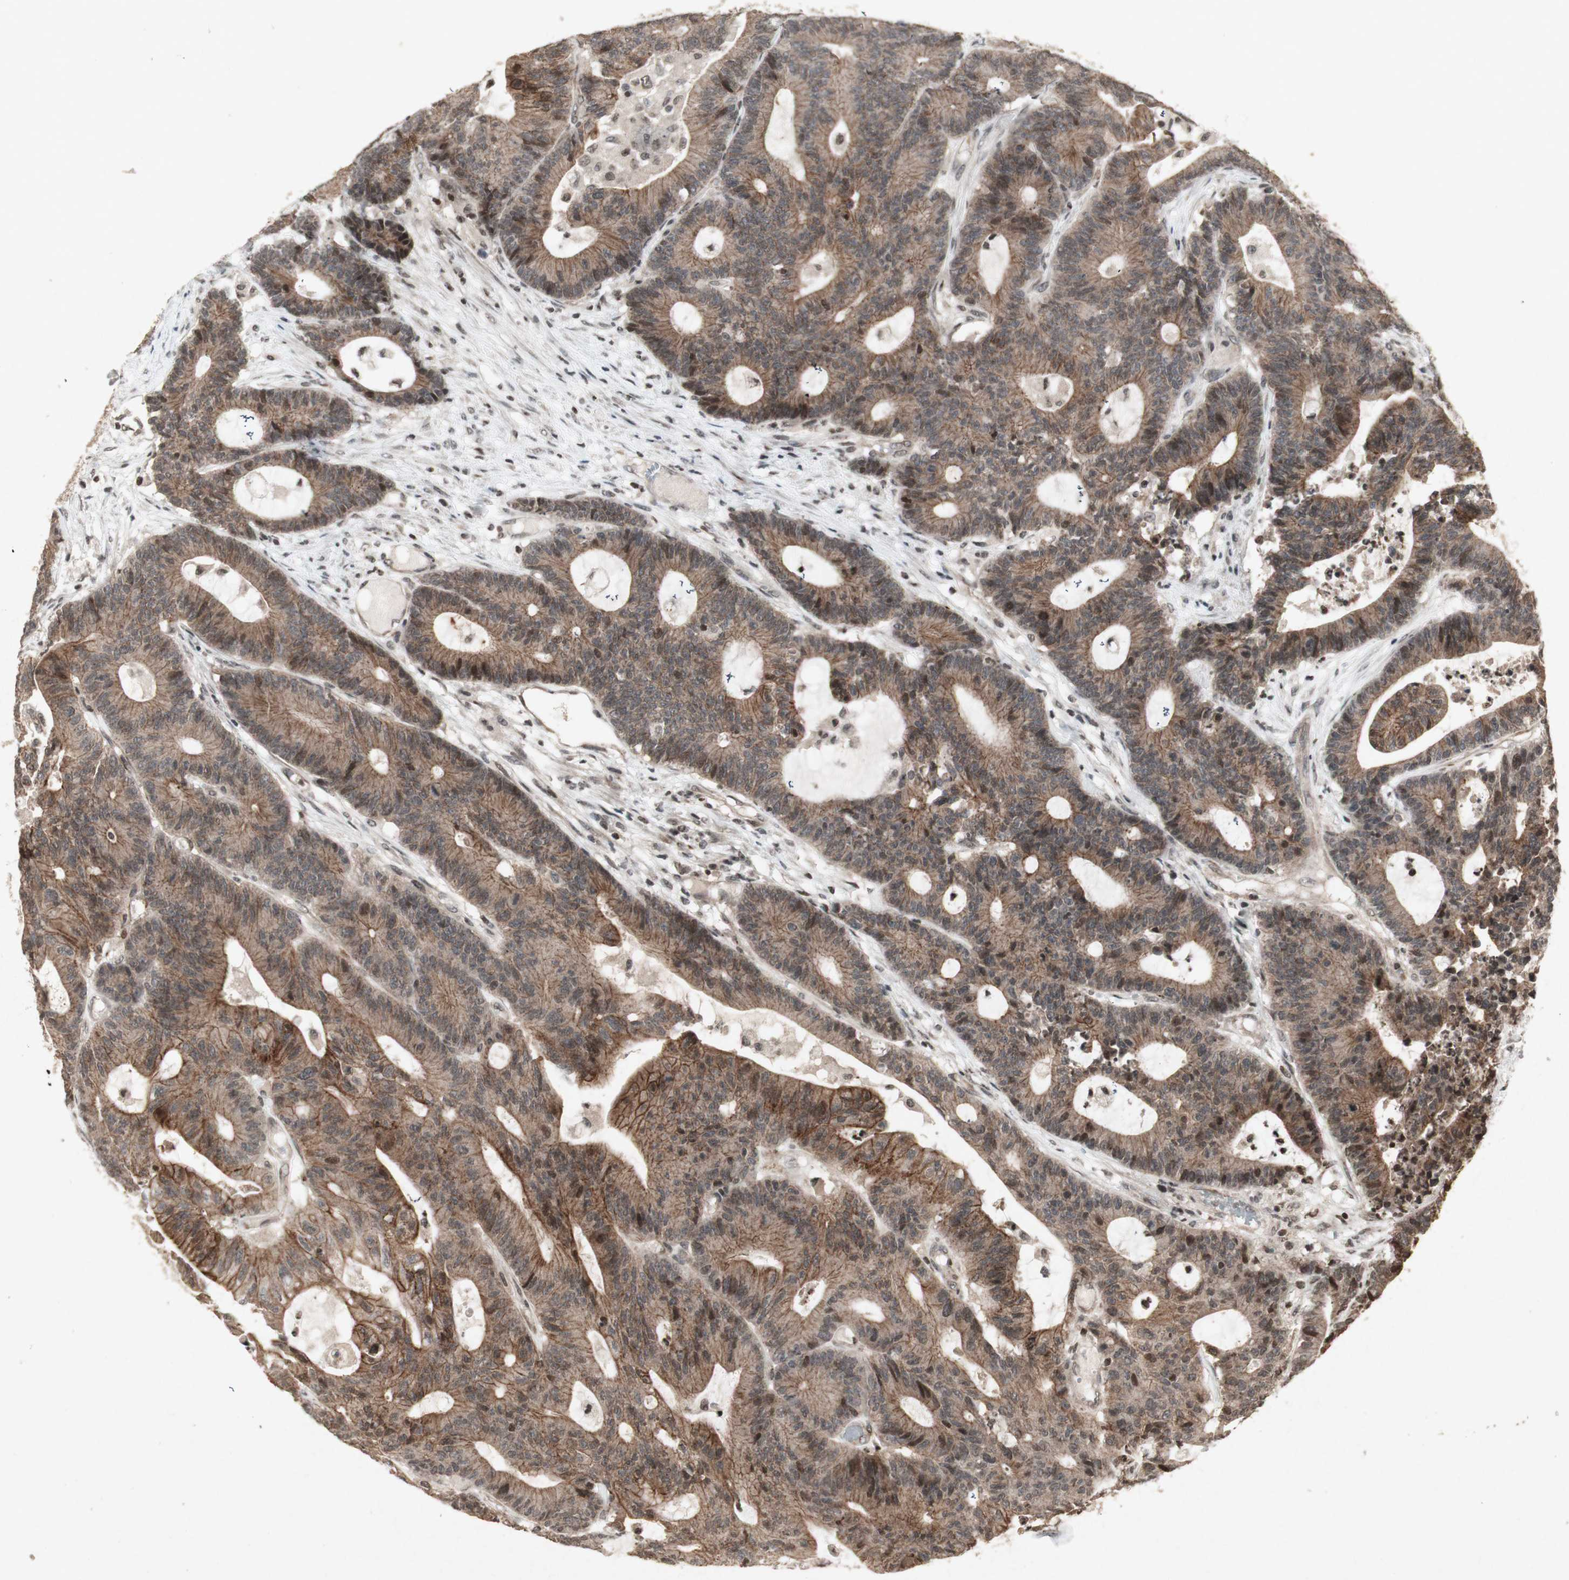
{"staining": {"intensity": "moderate", "quantity": ">75%", "location": "cytoplasmic/membranous"}, "tissue": "colorectal cancer", "cell_type": "Tumor cells", "image_type": "cancer", "snomed": [{"axis": "morphology", "description": "Adenocarcinoma, NOS"}, {"axis": "topography", "description": "Colon"}], "caption": "The photomicrograph demonstrates staining of adenocarcinoma (colorectal), revealing moderate cytoplasmic/membranous protein staining (brown color) within tumor cells. Using DAB (brown) and hematoxylin (blue) stains, captured at high magnification using brightfield microscopy.", "gene": "PLXNA1", "patient": {"sex": "female", "age": 84}}